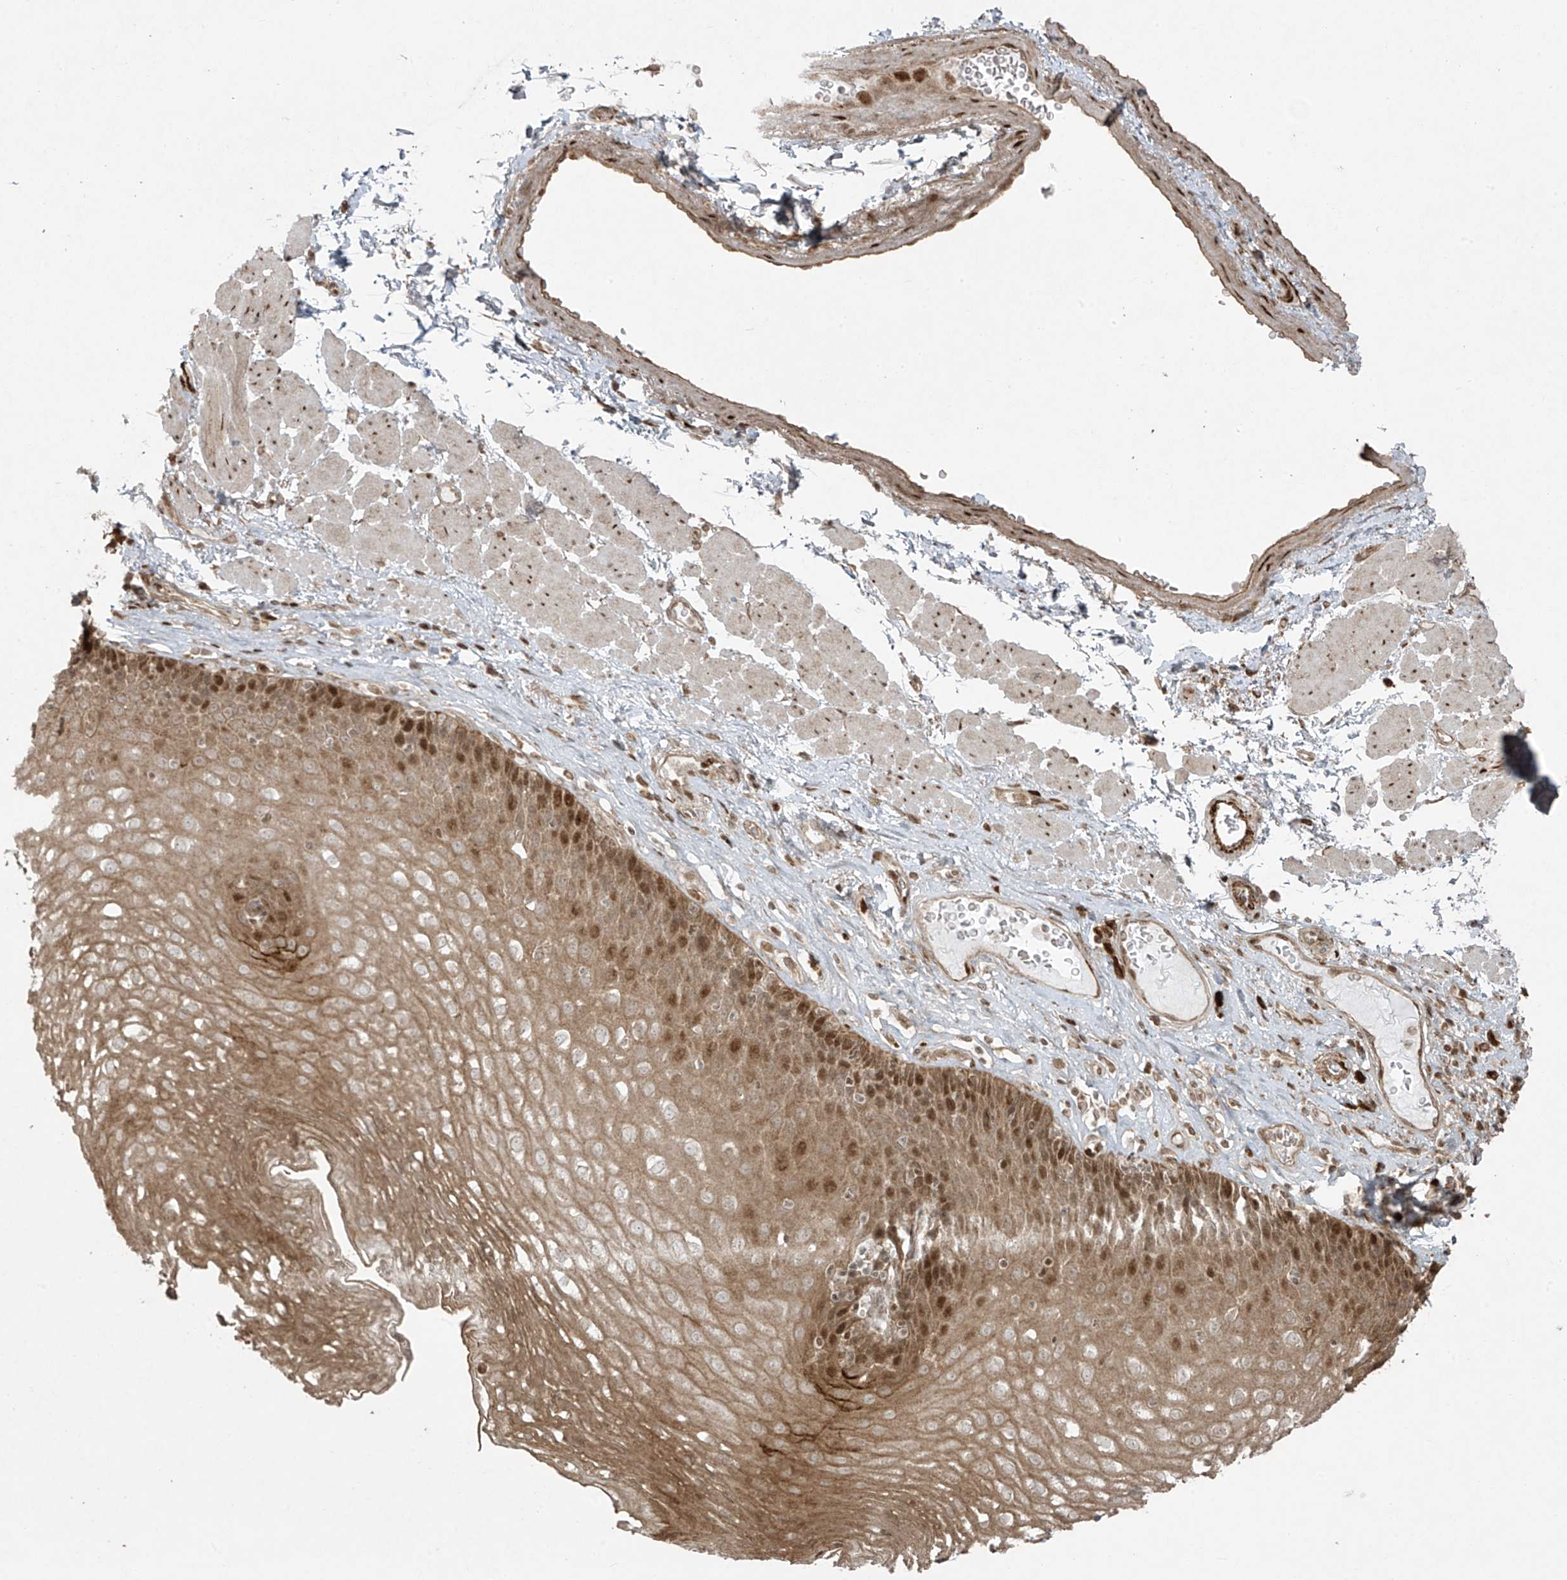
{"staining": {"intensity": "moderate", "quantity": ">75%", "location": "cytoplasmic/membranous,nuclear"}, "tissue": "esophagus", "cell_type": "Squamous epithelial cells", "image_type": "normal", "snomed": [{"axis": "morphology", "description": "Normal tissue, NOS"}, {"axis": "topography", "description": "Esophagus"}], "caption": "Normal esophagus shows moderate cytoplasmic/membranous,nuclear staining in about >75% of squamous epithelial cells.", "gene": "TTC22", "patient": {"sex": "female", "age": 66}}